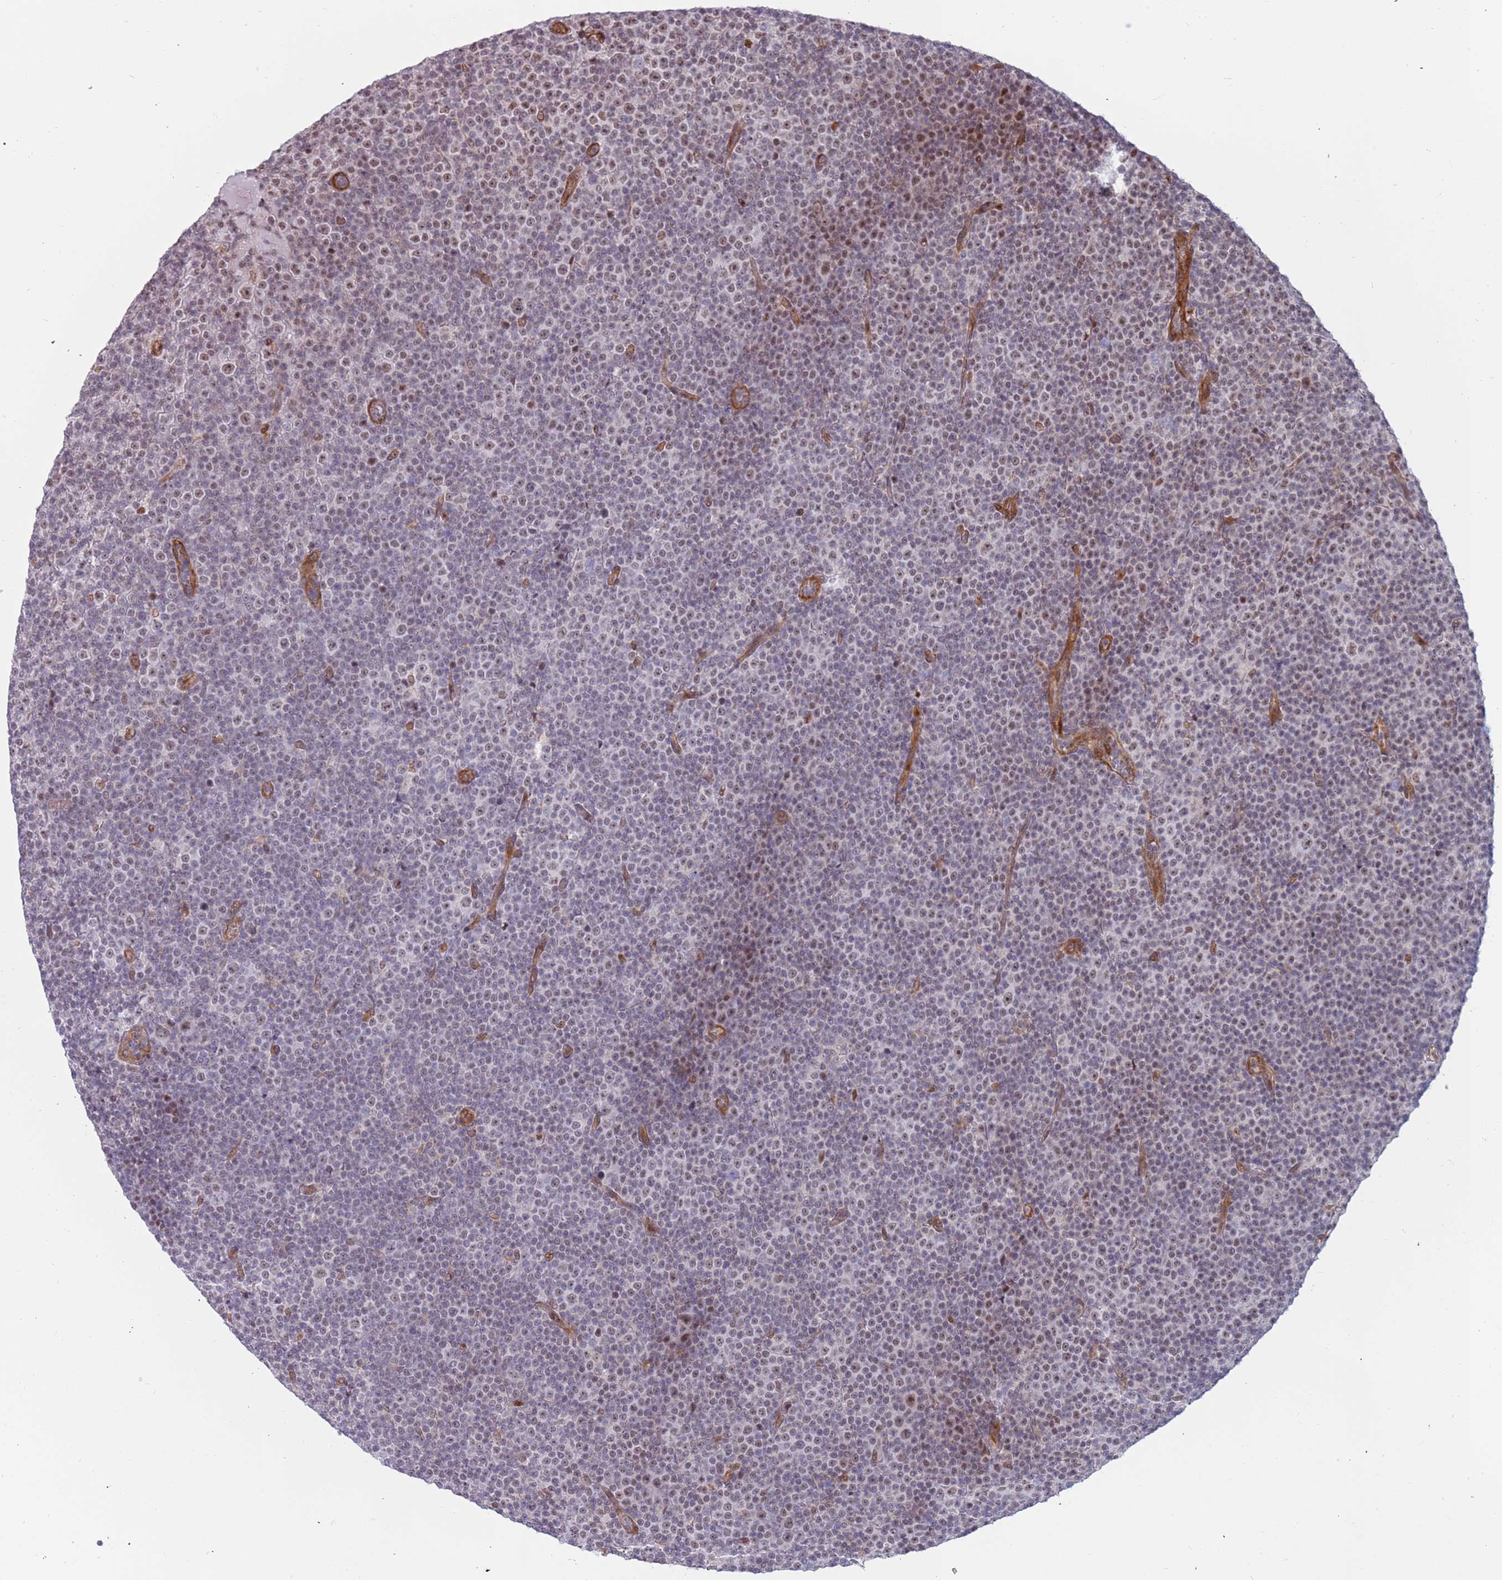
{"staining": {"intensity": "weak", "quantity": "<25%", "location": "nuclear"}, "tissue": "lymphoma", "cell_type": "Tumor cells", "image_type": "cancer", "snomed": [{"axis": "morphology", "description": "Malignant lymphoma, non-Hodgkin's type, Low grade"}, {"axis": "topography", "description": "Lymph node"}], "caption": "This is a photomicrograph of IHC staining of low-grade malignant lymphoma, non-Hodgkin's type, which shows no expression in tumor cells.", "gene": "LRMDA", "patient": {"sex": "female", "age": 67}}